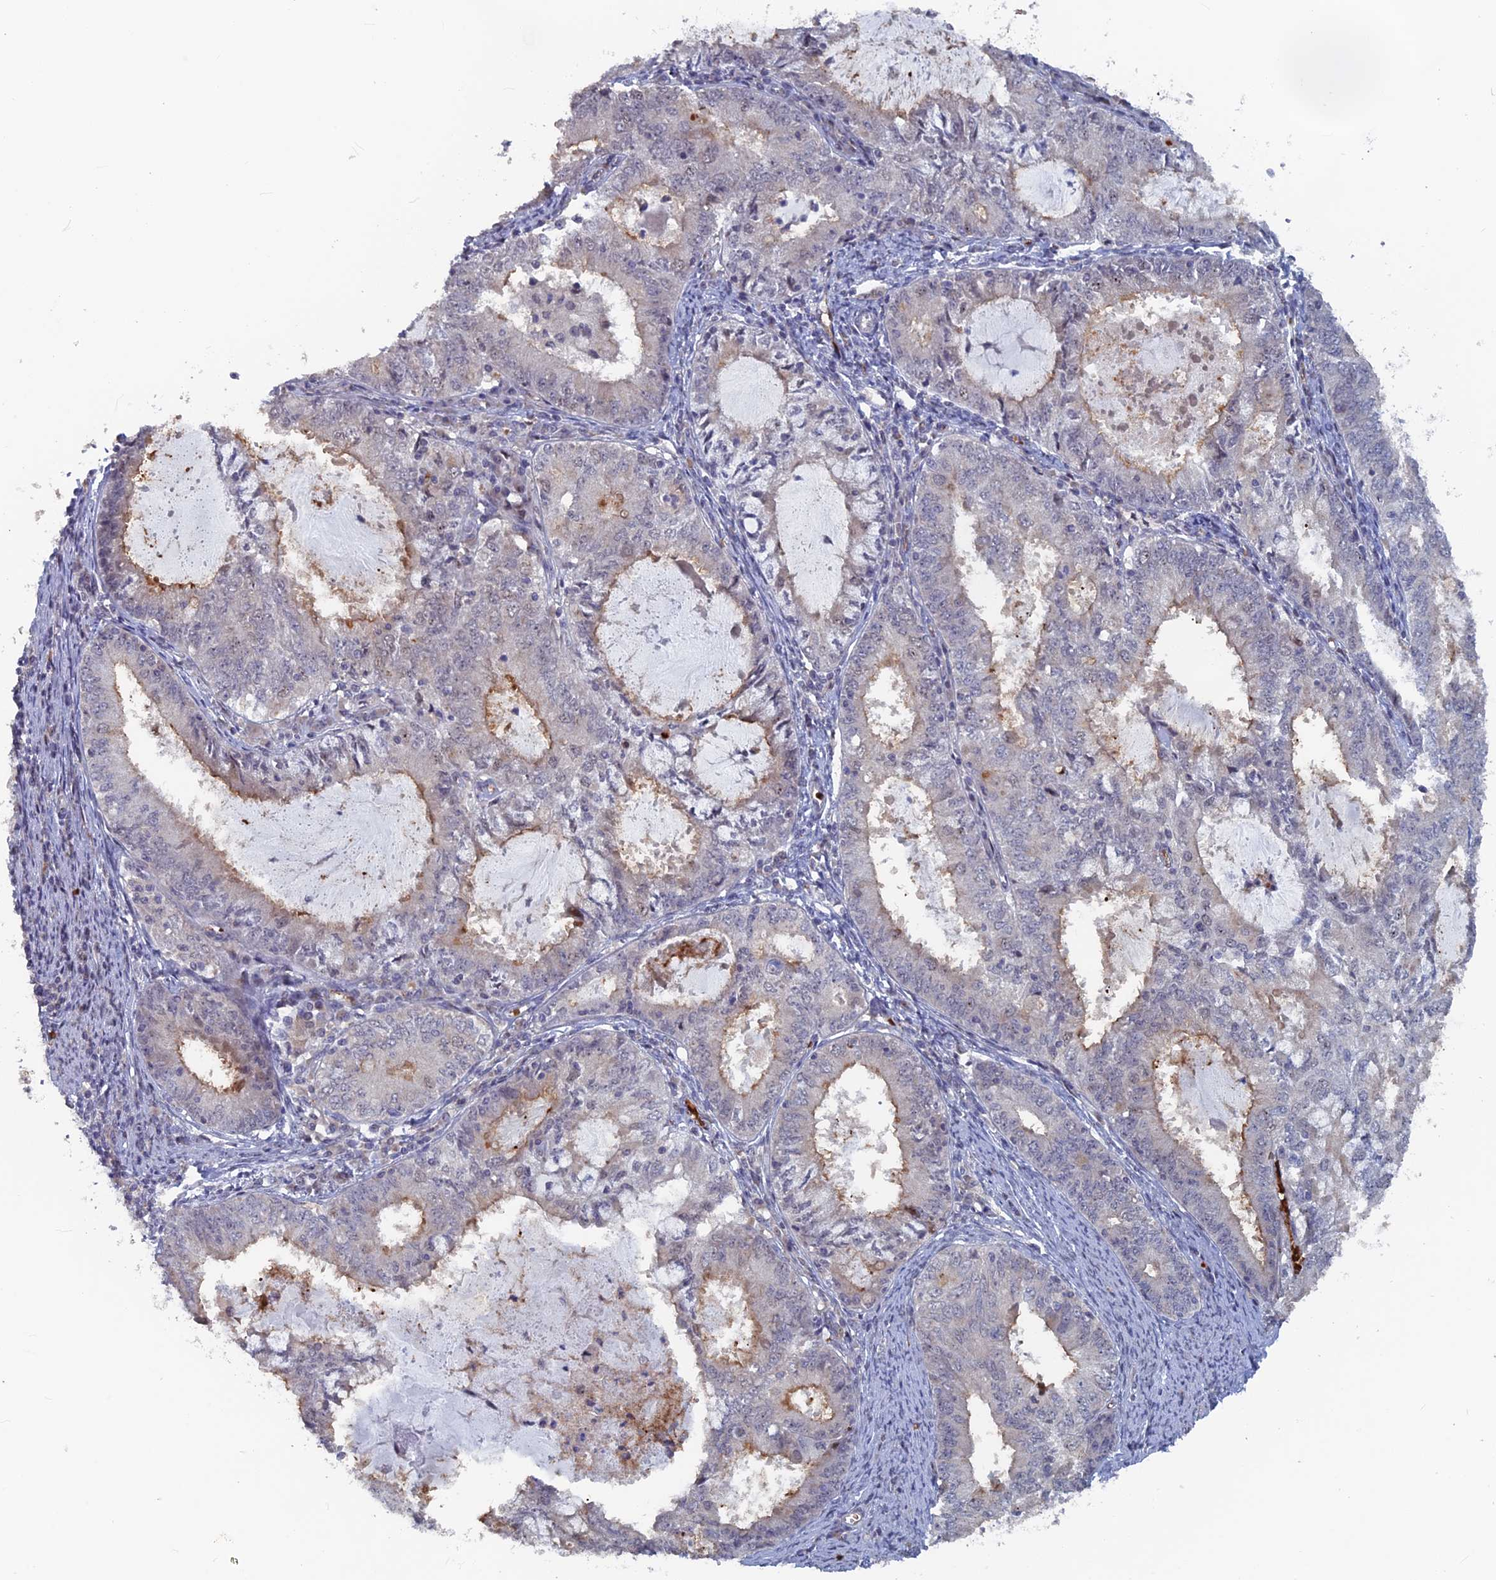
{"staining": {"intensity": "weak", "quantity": "<25%", "location": "cytoplasmic/membranous"}, "tissue": "endometrial cancer", "cell_type": "Tumor cells", "image_type": "cancer", "snomed": [{"axis": "morphology", "description": "Adenocarcinoma, NOS"}, {"axis": "topography", "description": "Endometrium"}], "caption": "Tumor cells show no significant protein staining in endometrial cancer (adenocarcinoma).", "gene": "SH3D21", "patient": {"sex": "female", "age": 57}}